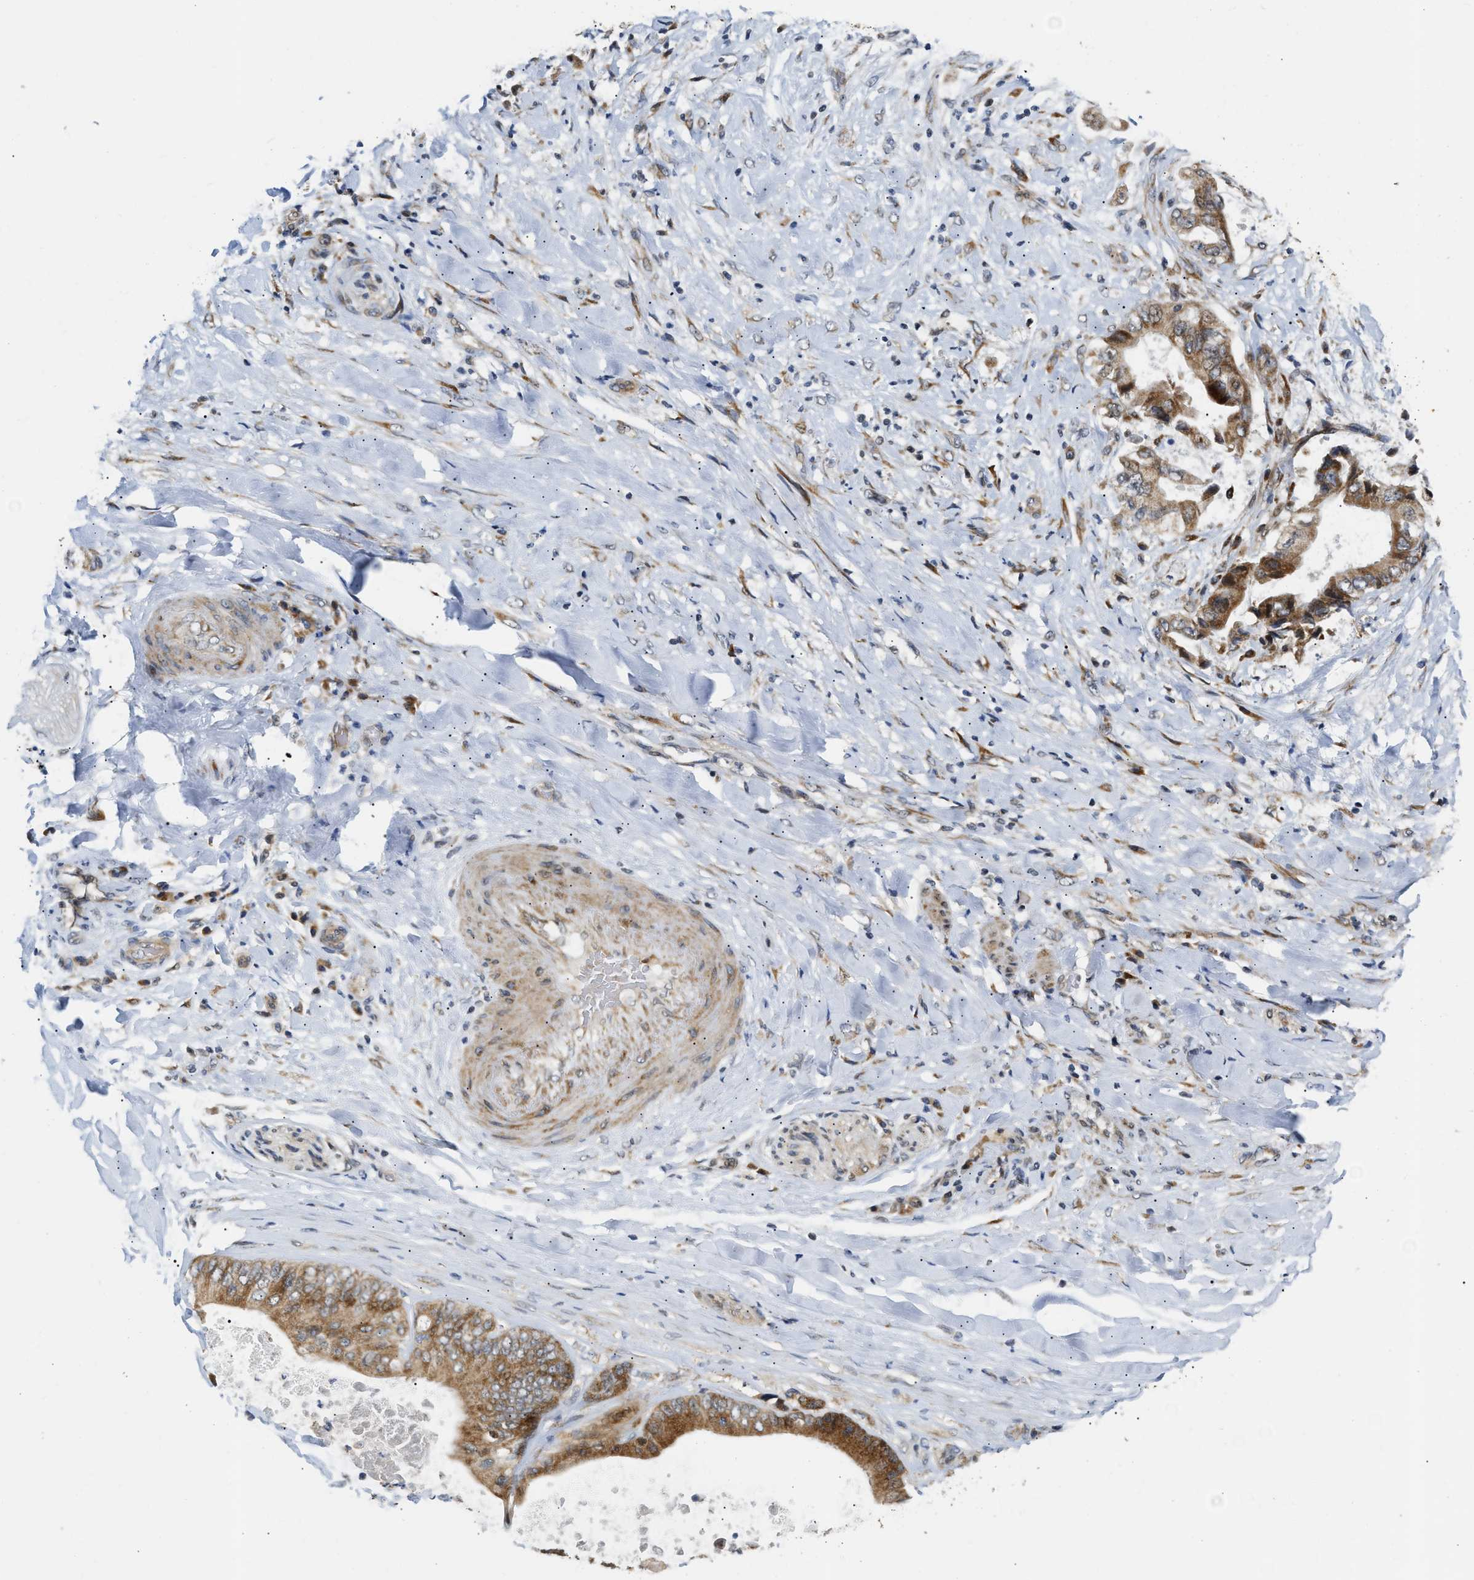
{"staining": {"intensity": "moderate", "quantity": ">75%", "location": "cytoplasmic/membranous"}, "tissue": "liver cancer", "cell_type": "Tumor cells", "image_type": "cancer", "snomed": [{"axis": "morphology", "description": "Cholangiocarcinoma"}, {"axis": "topography", "description": "Liver"}], "caption": "A photomicrograph showing moderate cytoplasmic/membranous expression in approximately >75% of tumor cells in cholangiocarcinoma (liver), as visualized by brown immunohistochemical staining.", "gene": "DEPTOR", "patient": {"sex": "male", "age": 58}}